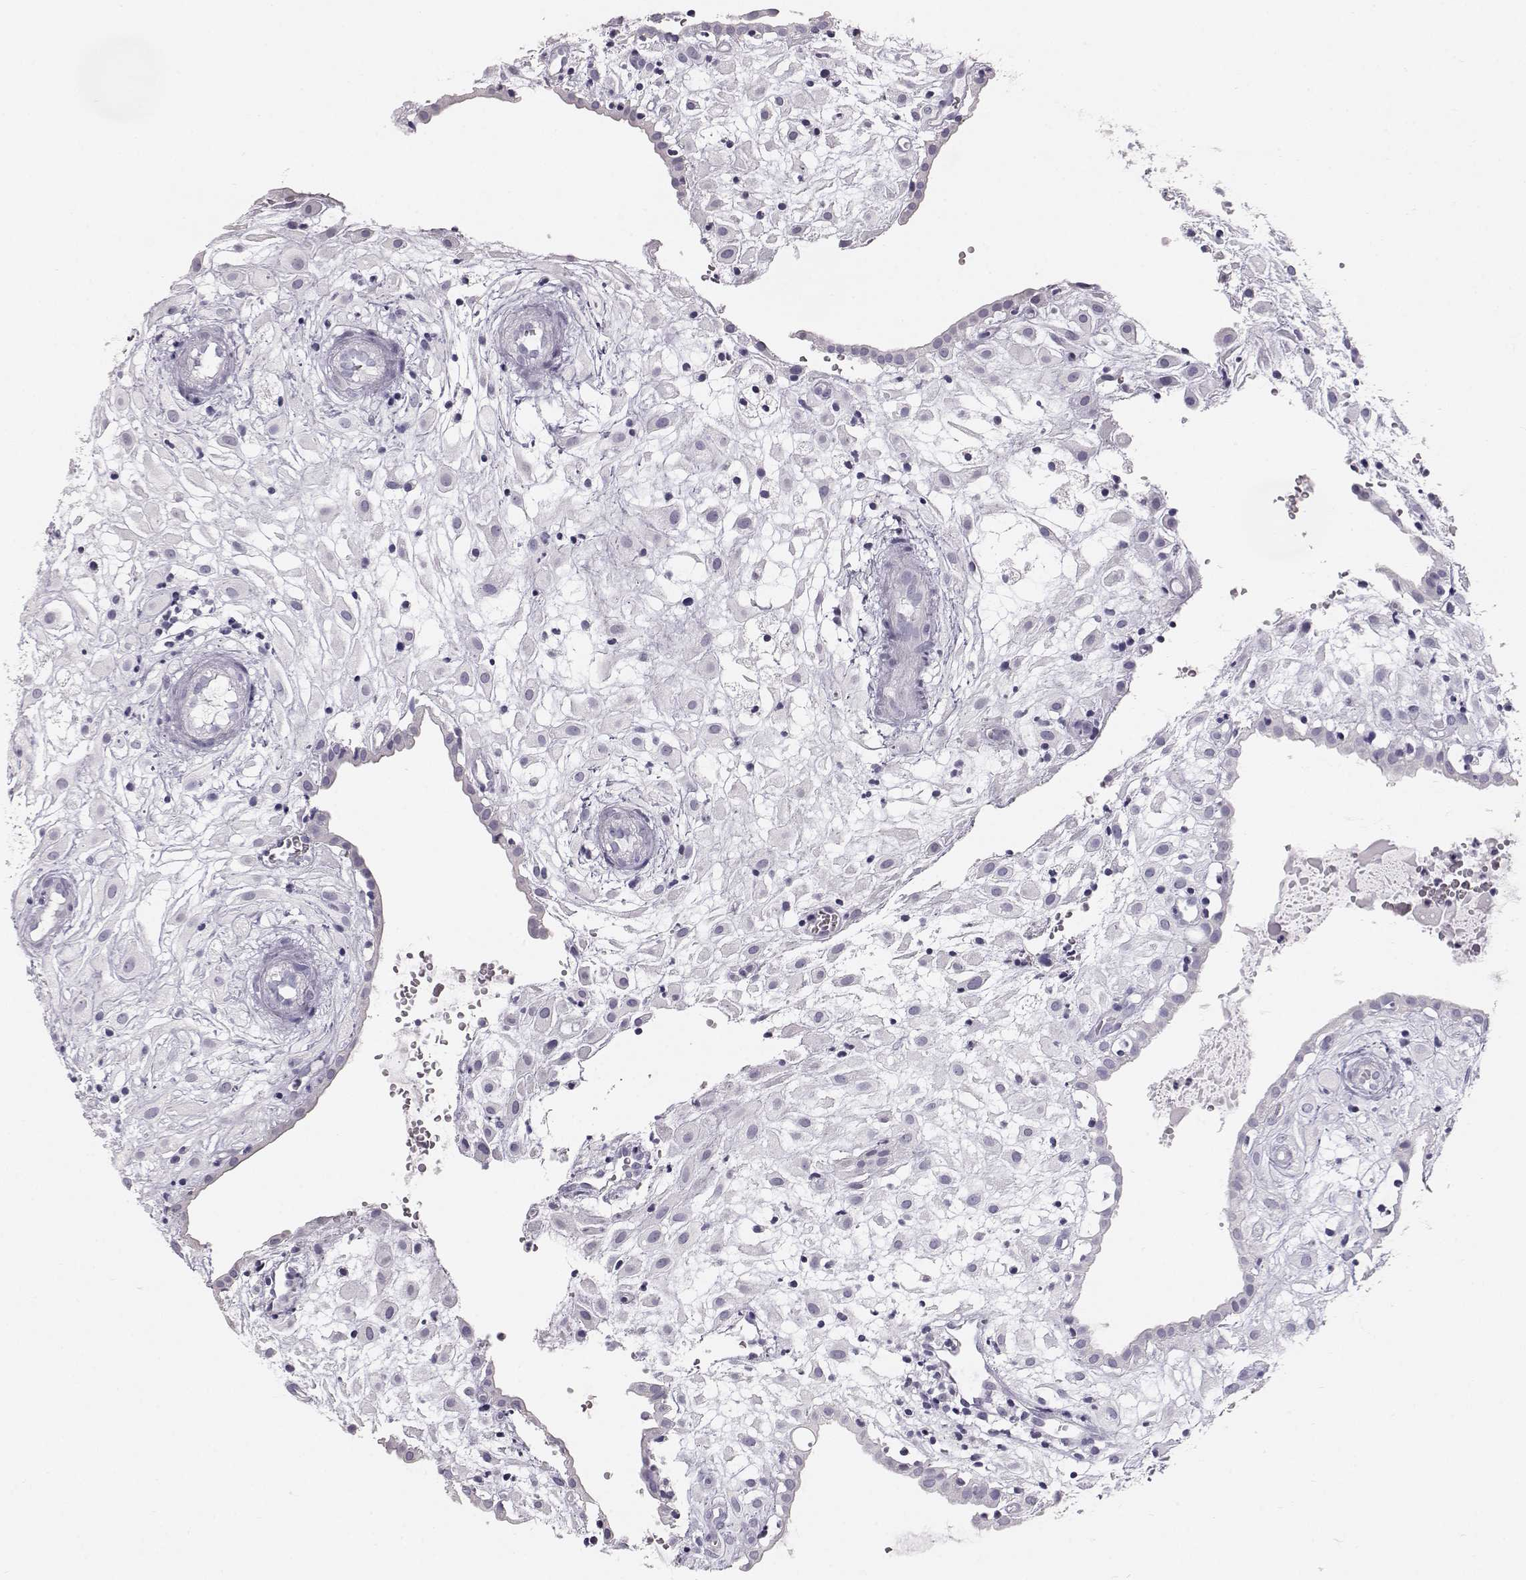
{"staining": {"intensity": "negative", "quantity": "none", "location": "none"}, "tissue": "placenta", "cell_type": "Decidual cells", "image_type": "normal", "snomed": [{"axis": "morphology", "description": "Normal tissue, NOS"}, {"axis": "topography", "description": "Placenta"}], "caption": "Placenta stained for a protein using immunohistochemistry displays no positivity decidual cells.", "gene": "KRT31", "patient": {"sex": "female", "age": 24}}